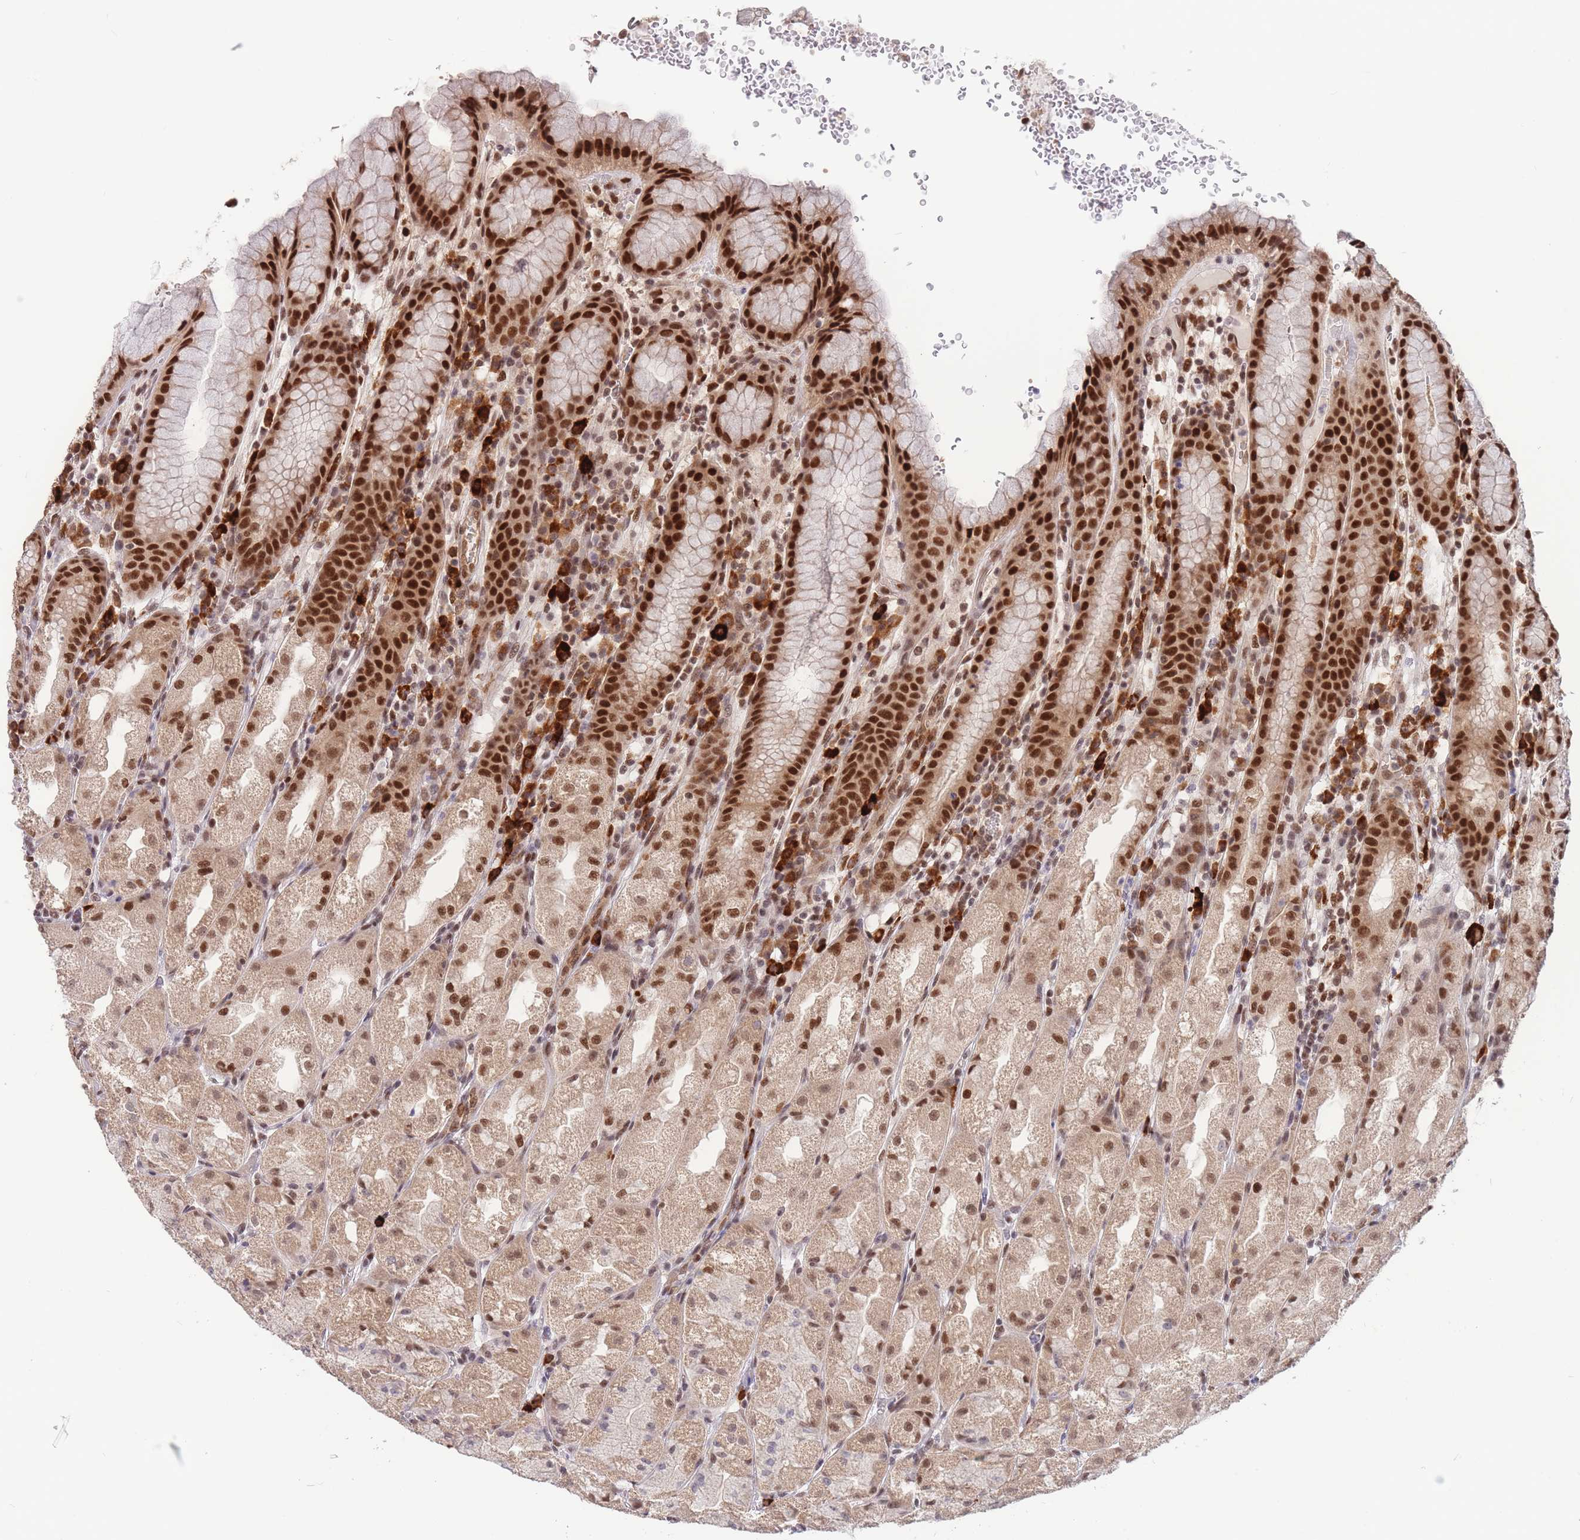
{"staining": {"intensity": "strong", "quantity": ">75%", "location": "nuclear"}, "tissue": "stomach", "cell_type": "Glandular cells", "image_type": "normal", "snomed": [{"axis": "morphology", "description": "Normal tissue, NOS"}, {"axis": "topography", "description": "Stomach, upper"}], "caption": "Stomach stained with a brown dye shows strong nuclear positive positivity in about >75% of glandular cells.", "gene": "SMAD9", "patient": {"sex": "male", "age": 52}}